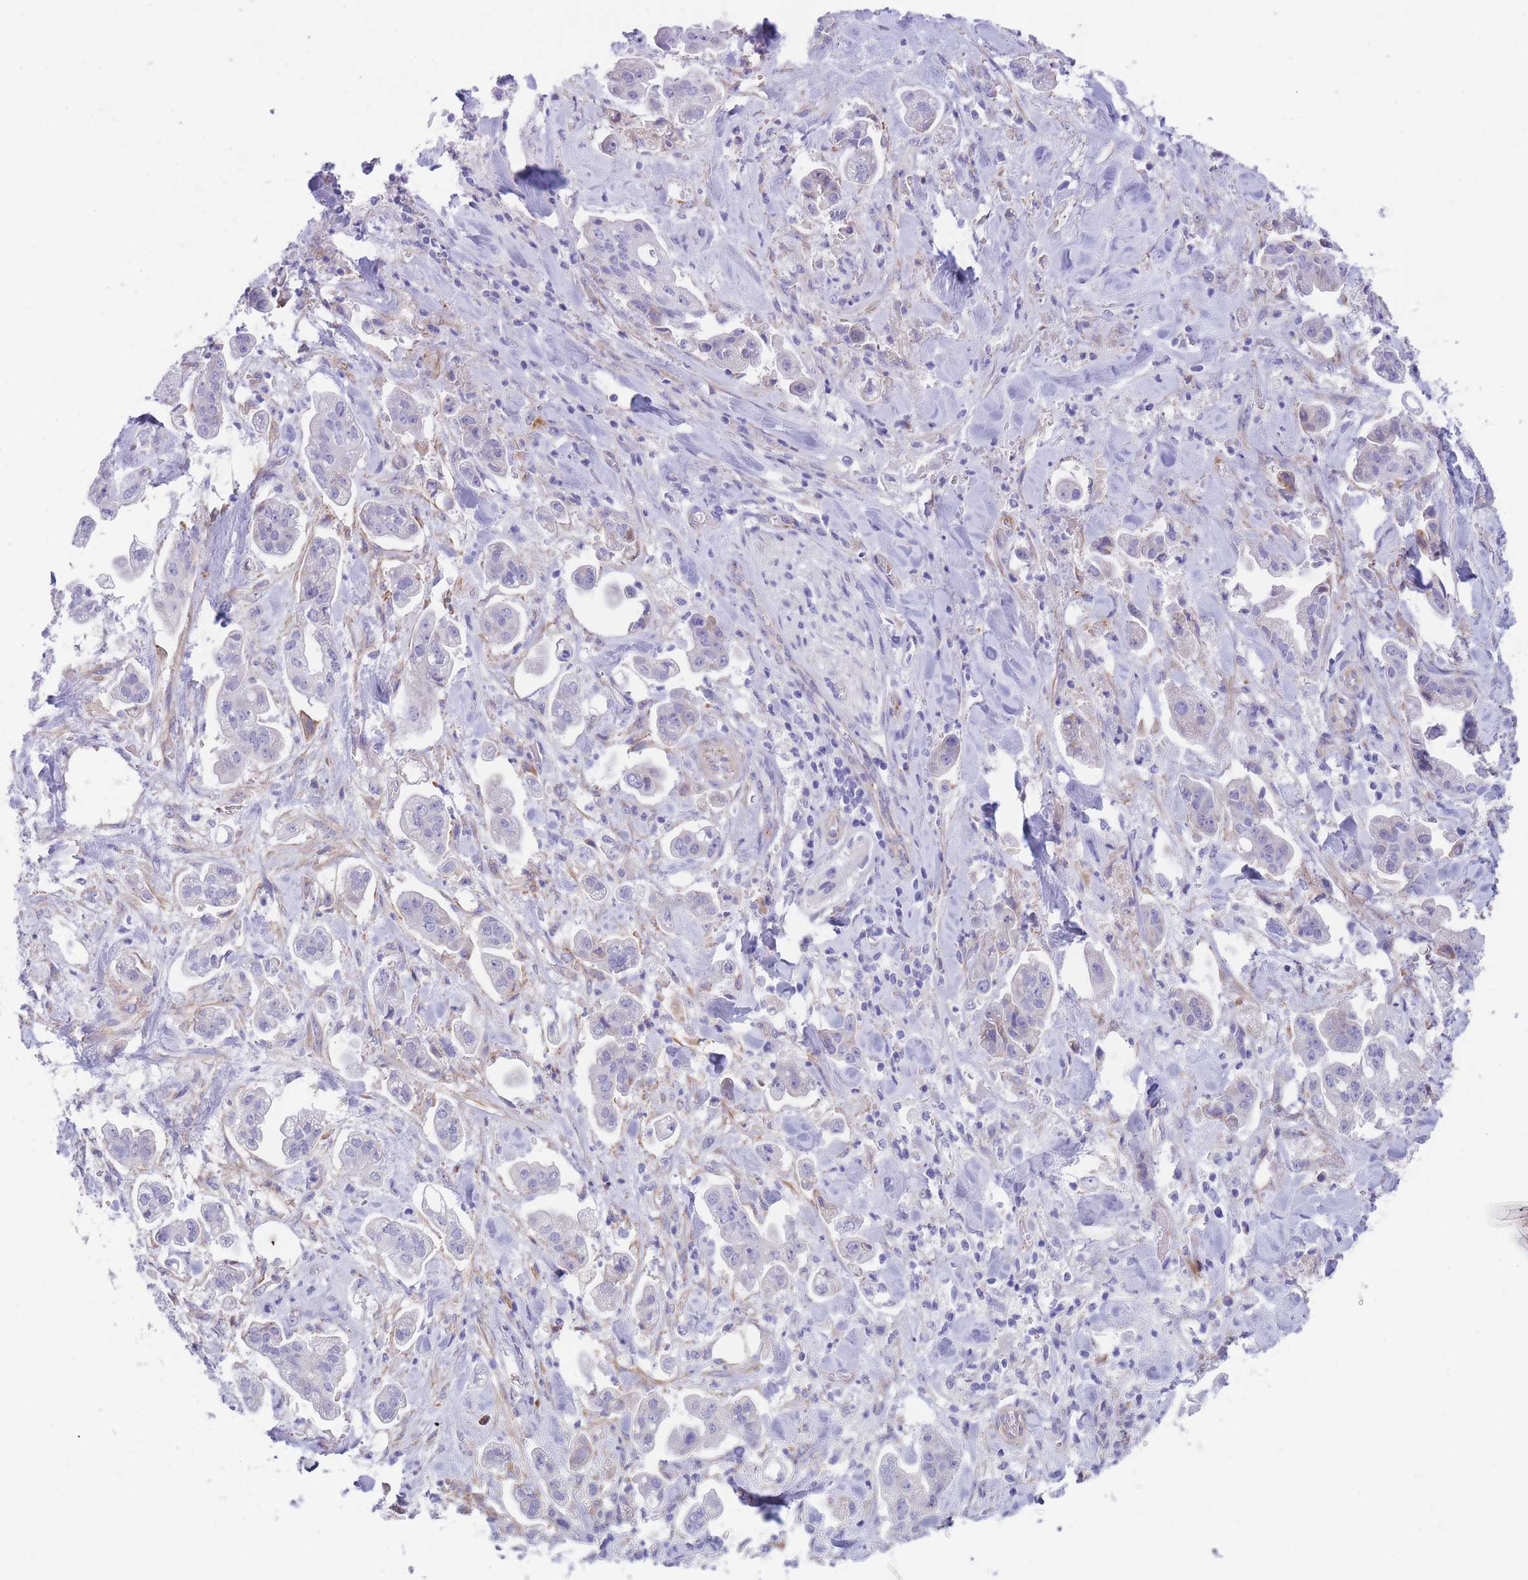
{"staining": {"intensity": "negative", "quantity": "none", "location": "none"}, "tissue": "stomach cancer", "cell_type": "Tumor cells", "image_type": "cancer", "snomed": [{"axis": "morphology", "description": "Adenocarcinoma, NOS"}, {"axis": "topography", "description": "Stomach"}], "caption": "Protein analysis of adenocarcinoma (stomach) displays no significant staining in tumor cells. (Stains: DAB (3,3'-diaminobenzidine) IHC with hematoxylin counter stain, Microscopy: brightfield microscopy at high magnification).", "gene": "DET1", "patient": {"sex": "male", "age": 62}}